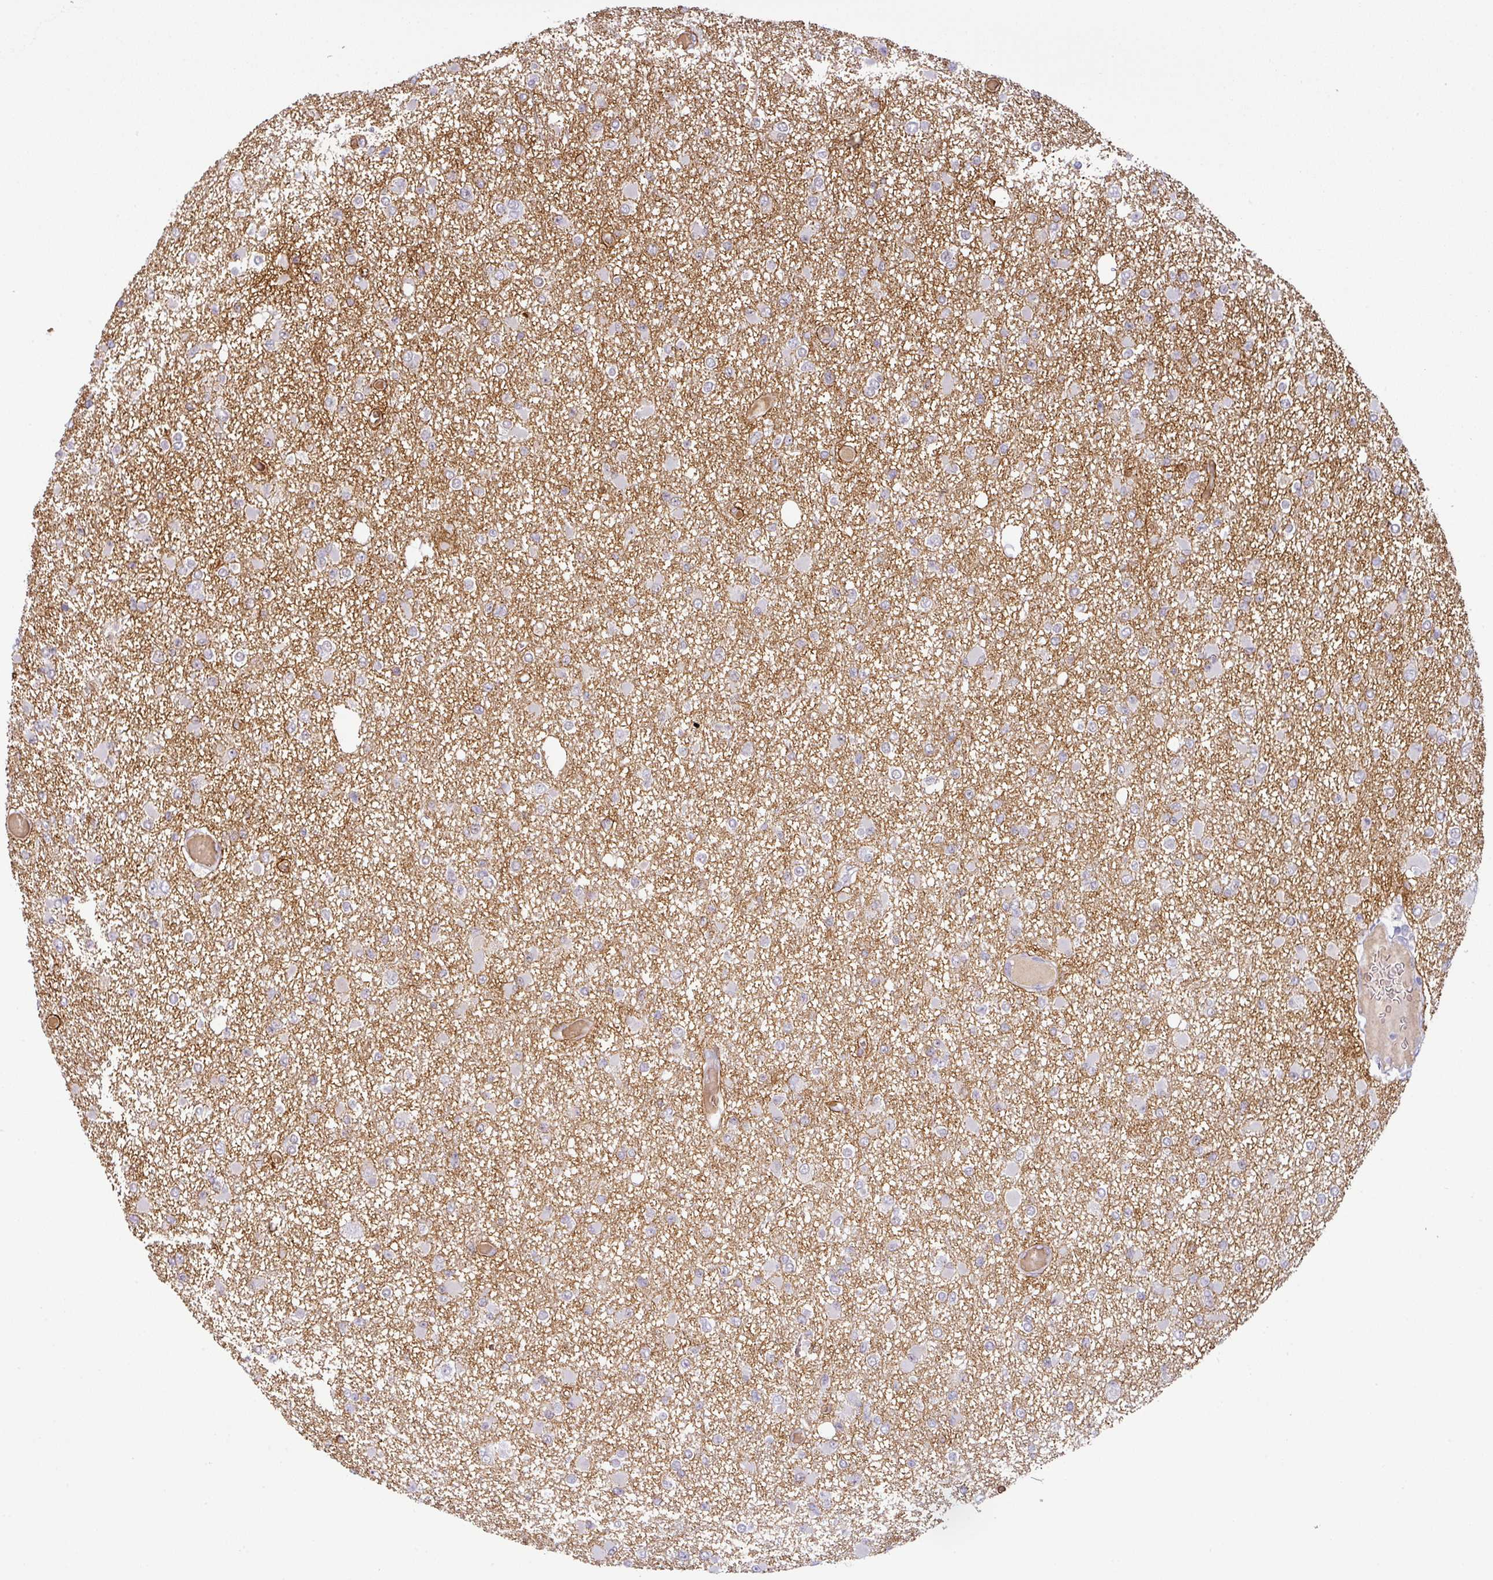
{"staining": {"intensity": "negative", "quantity": "none", "location": "none"}, "tissue": "glioma", "cell_type": "Tumor cells", "image_type": "cancer", "snomed": [{"axis": "morphology", "description": "Glioma, malignant, Low grade"}, {"axis": "topography", "description": "Brain"}], "caption": "Immunohistochemistry (IHC) histopathology image of neoplastic tissue: human malignant low-grade glioma stained with DAB shows no significant protein staining in tumor cells.", "gene": "PARP2", "patient": {"sex": "female", "age": 22}}